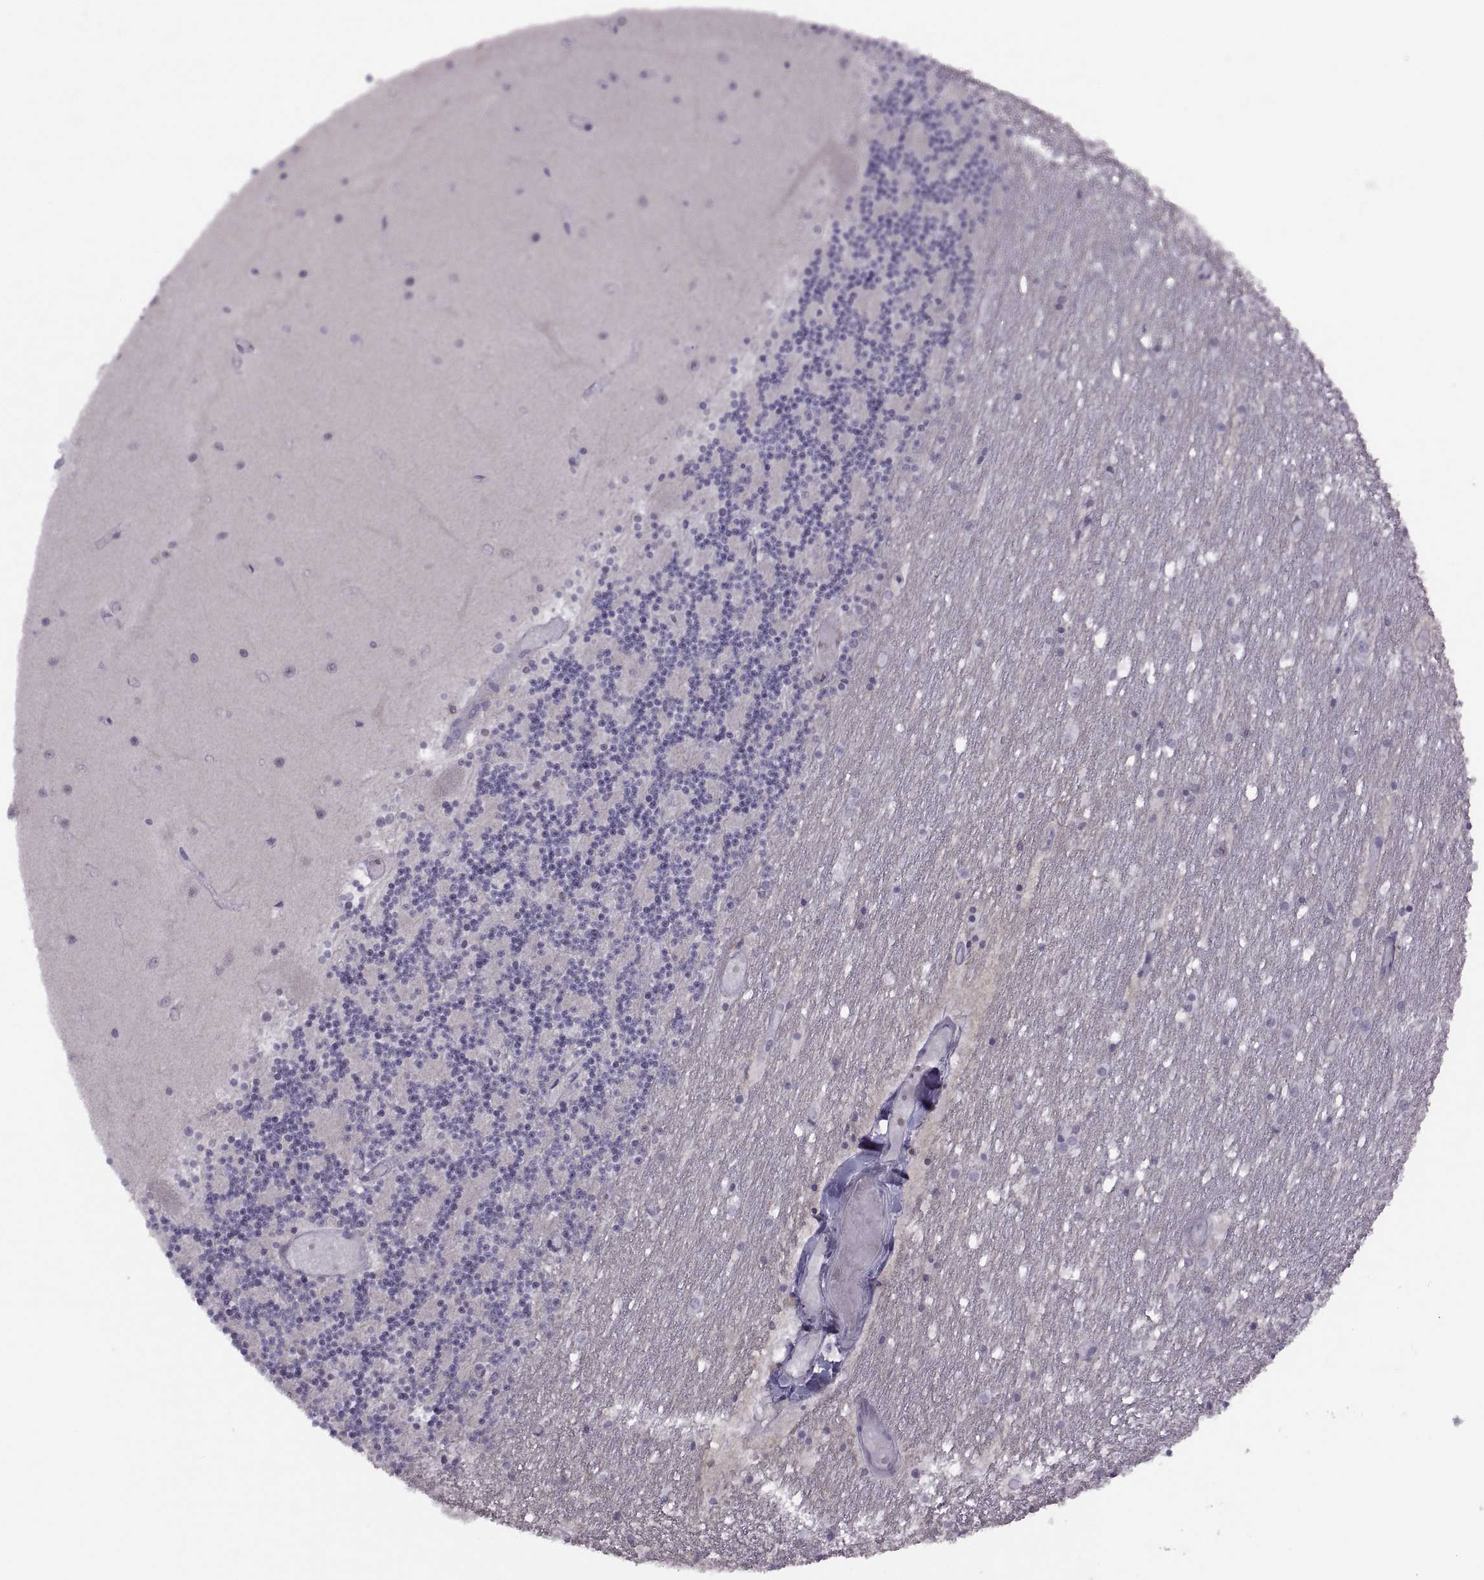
{"staining": {"intensity": "negative", "quantity": "none", "location": "none"}, "tissue": "cerebellum", "cell_type": "Cells in granular layer", "image_type": "normal", "snomed": [{"axis": "morphology", "description": "Normal tissue, NOS"}, {"axis": "topography", "description": "Cerebellum"}], "caption": "DAB immunohistochemical staining of unremarkable human cerebellum reveals no significant staining in cells in granular layer.", "gene": "H2AP", "patient": {"sex": "female", "age": 28}}